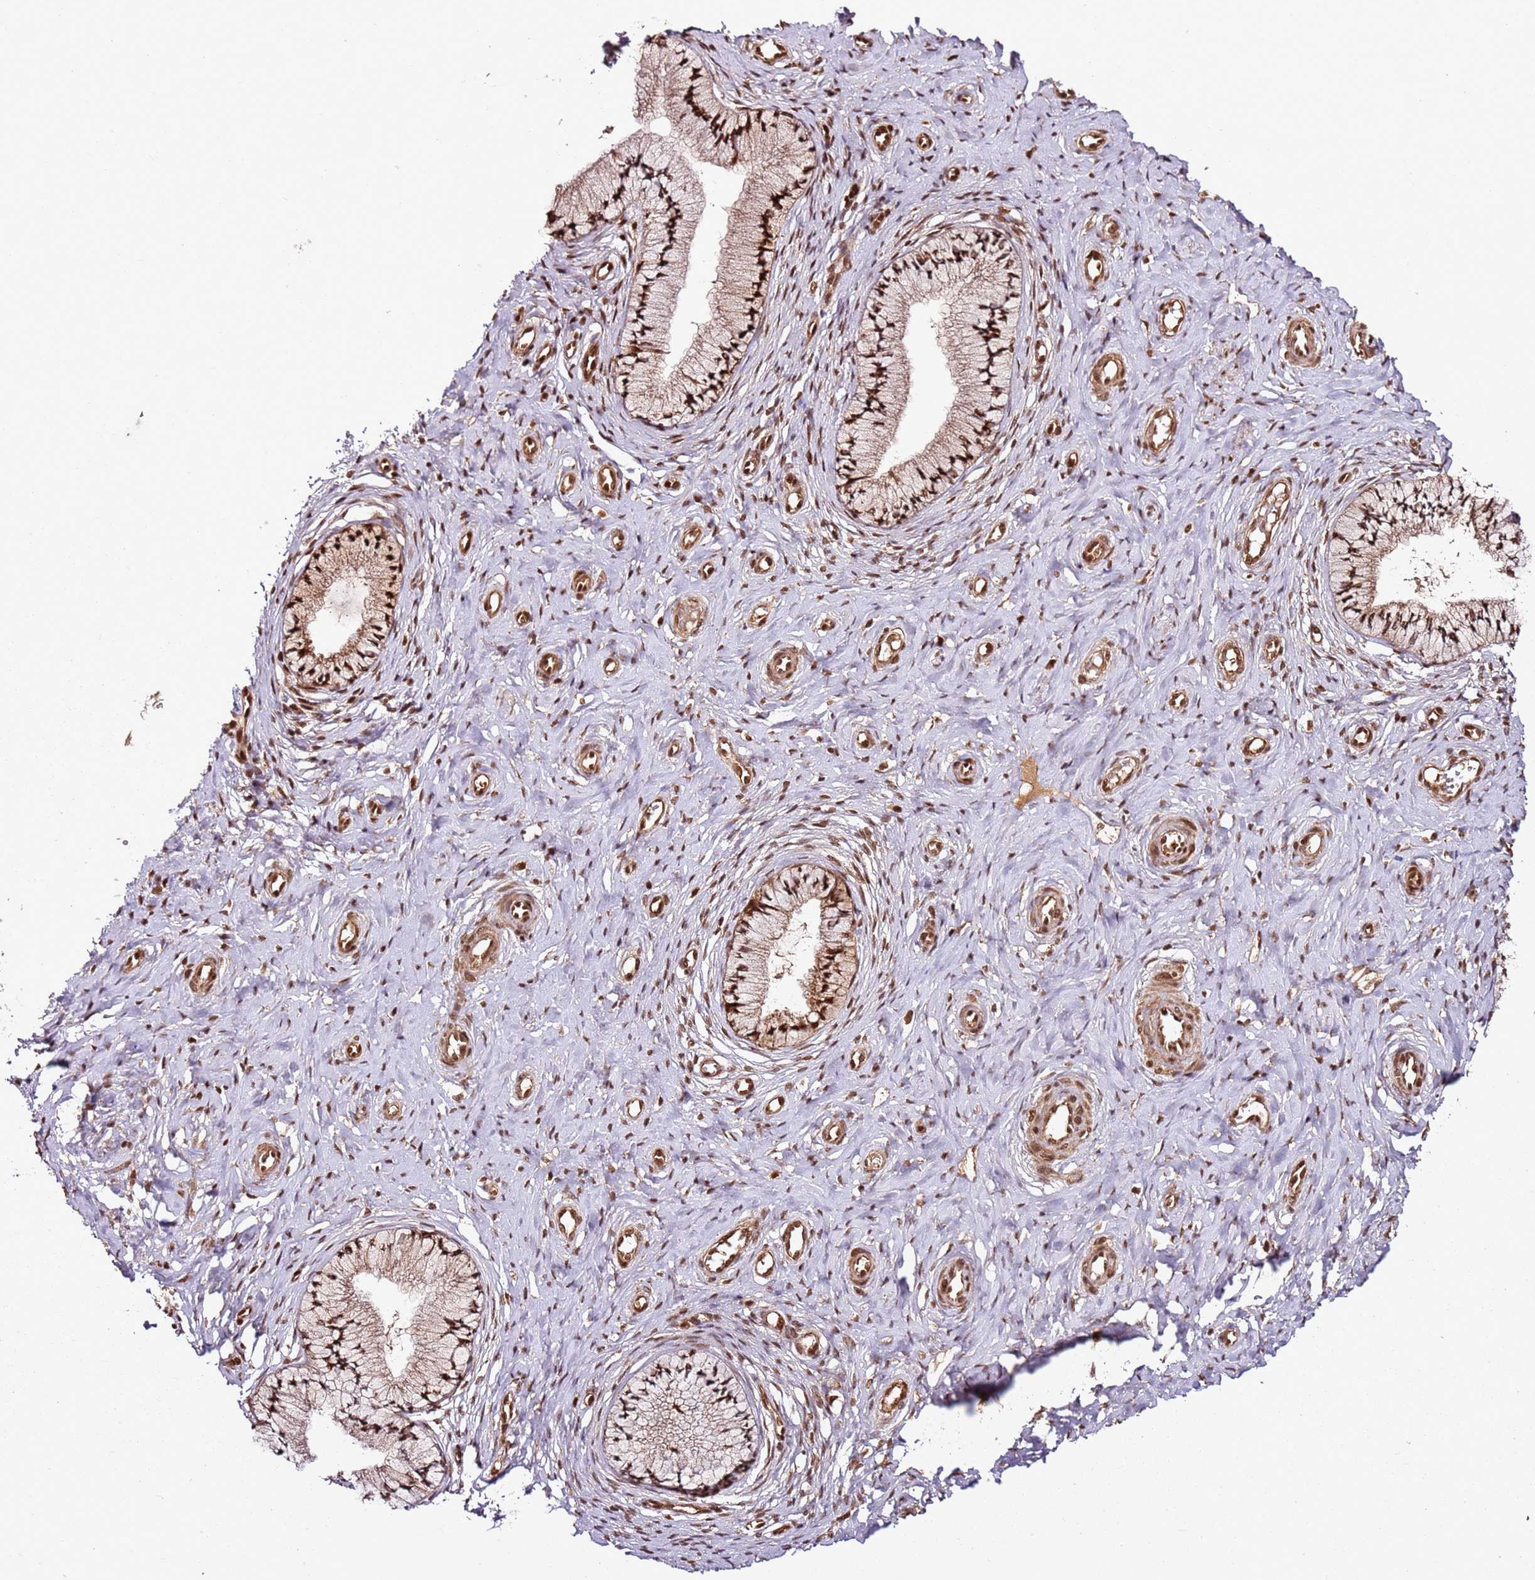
{"staining": {"intensity": "strong", "quantity": ">75%", "location": "nuclear"}, "tissue": "cervix", "cell_type": "Glandular cells", "image_type": "normal", "snomed": [{"axis": "morphology", "description": "Normal tissue, NOS"}, {"axis": "topography", "description": "Cervix"}], "caption": "High-power microscopy captured an immunohistochemistry (IHC) image of normal cervix, revealing strong nuclear positivity in approximately >75% of glandular cells.", "gene": "XRN2", "patient": {"sex": "female", "age": 36}}